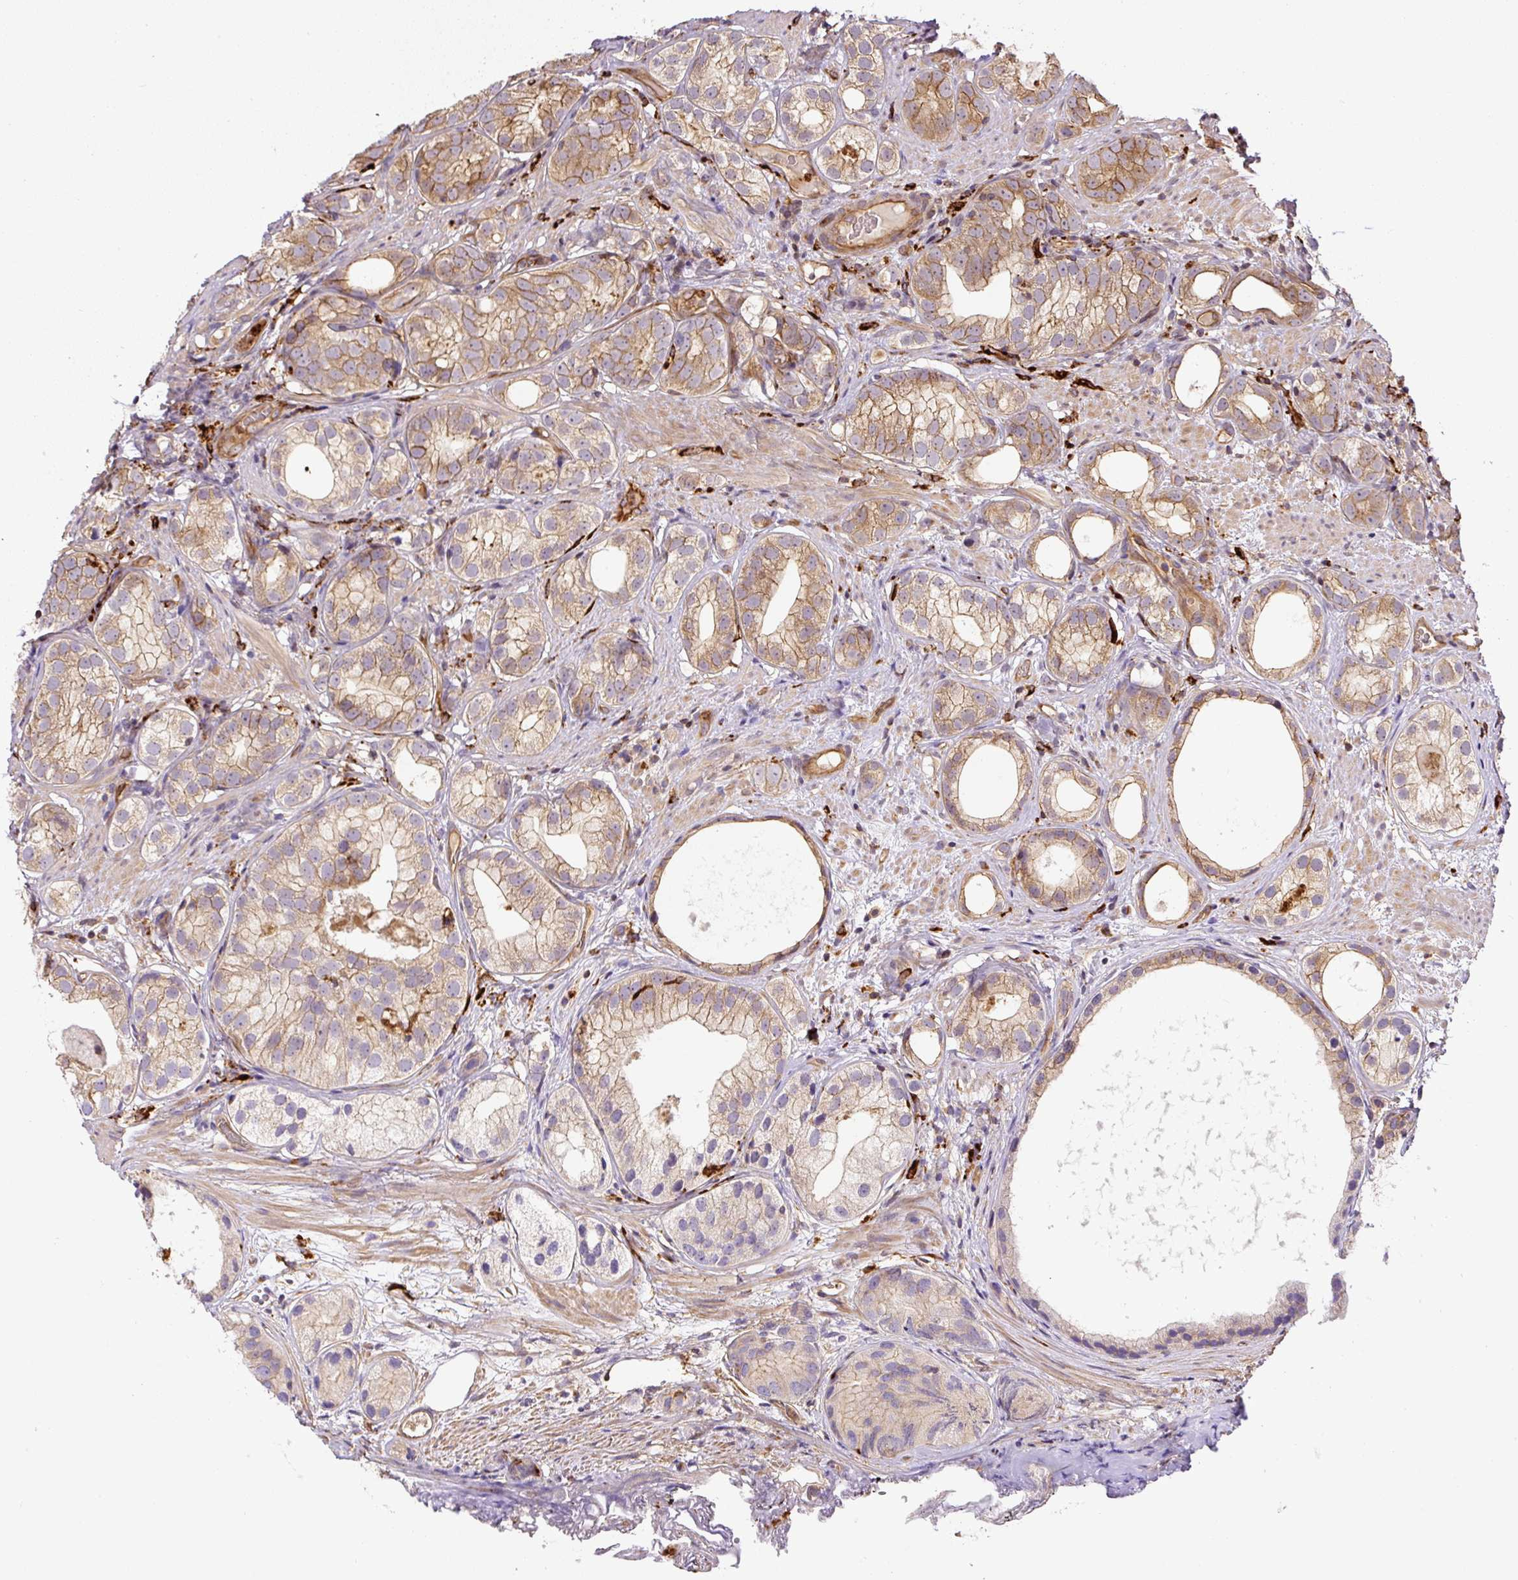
{"staining": {"intensity": "moderate", "quantity": ">75%", "location": "cytoplasmic/membranous"}, "tissue": "prostate cancer", "cell_type": "Tumor cells", "image_type": "cancer", "snomed": [{"axis": "morphology", "description": "Adenocarcinoma, High grade"}, {"axis": "topography", "description": "Prostate"}], "caption": "Tumor cells demonstrate medium levels of moderate cytoplasmic/membranous expression in approximately >75% of cells in human prostate cancer. (Brightfield microscopy of DAB IHC at high magnification).", "gene": "B3GALT5", "patient": {"sex": "male", "age": 82}}